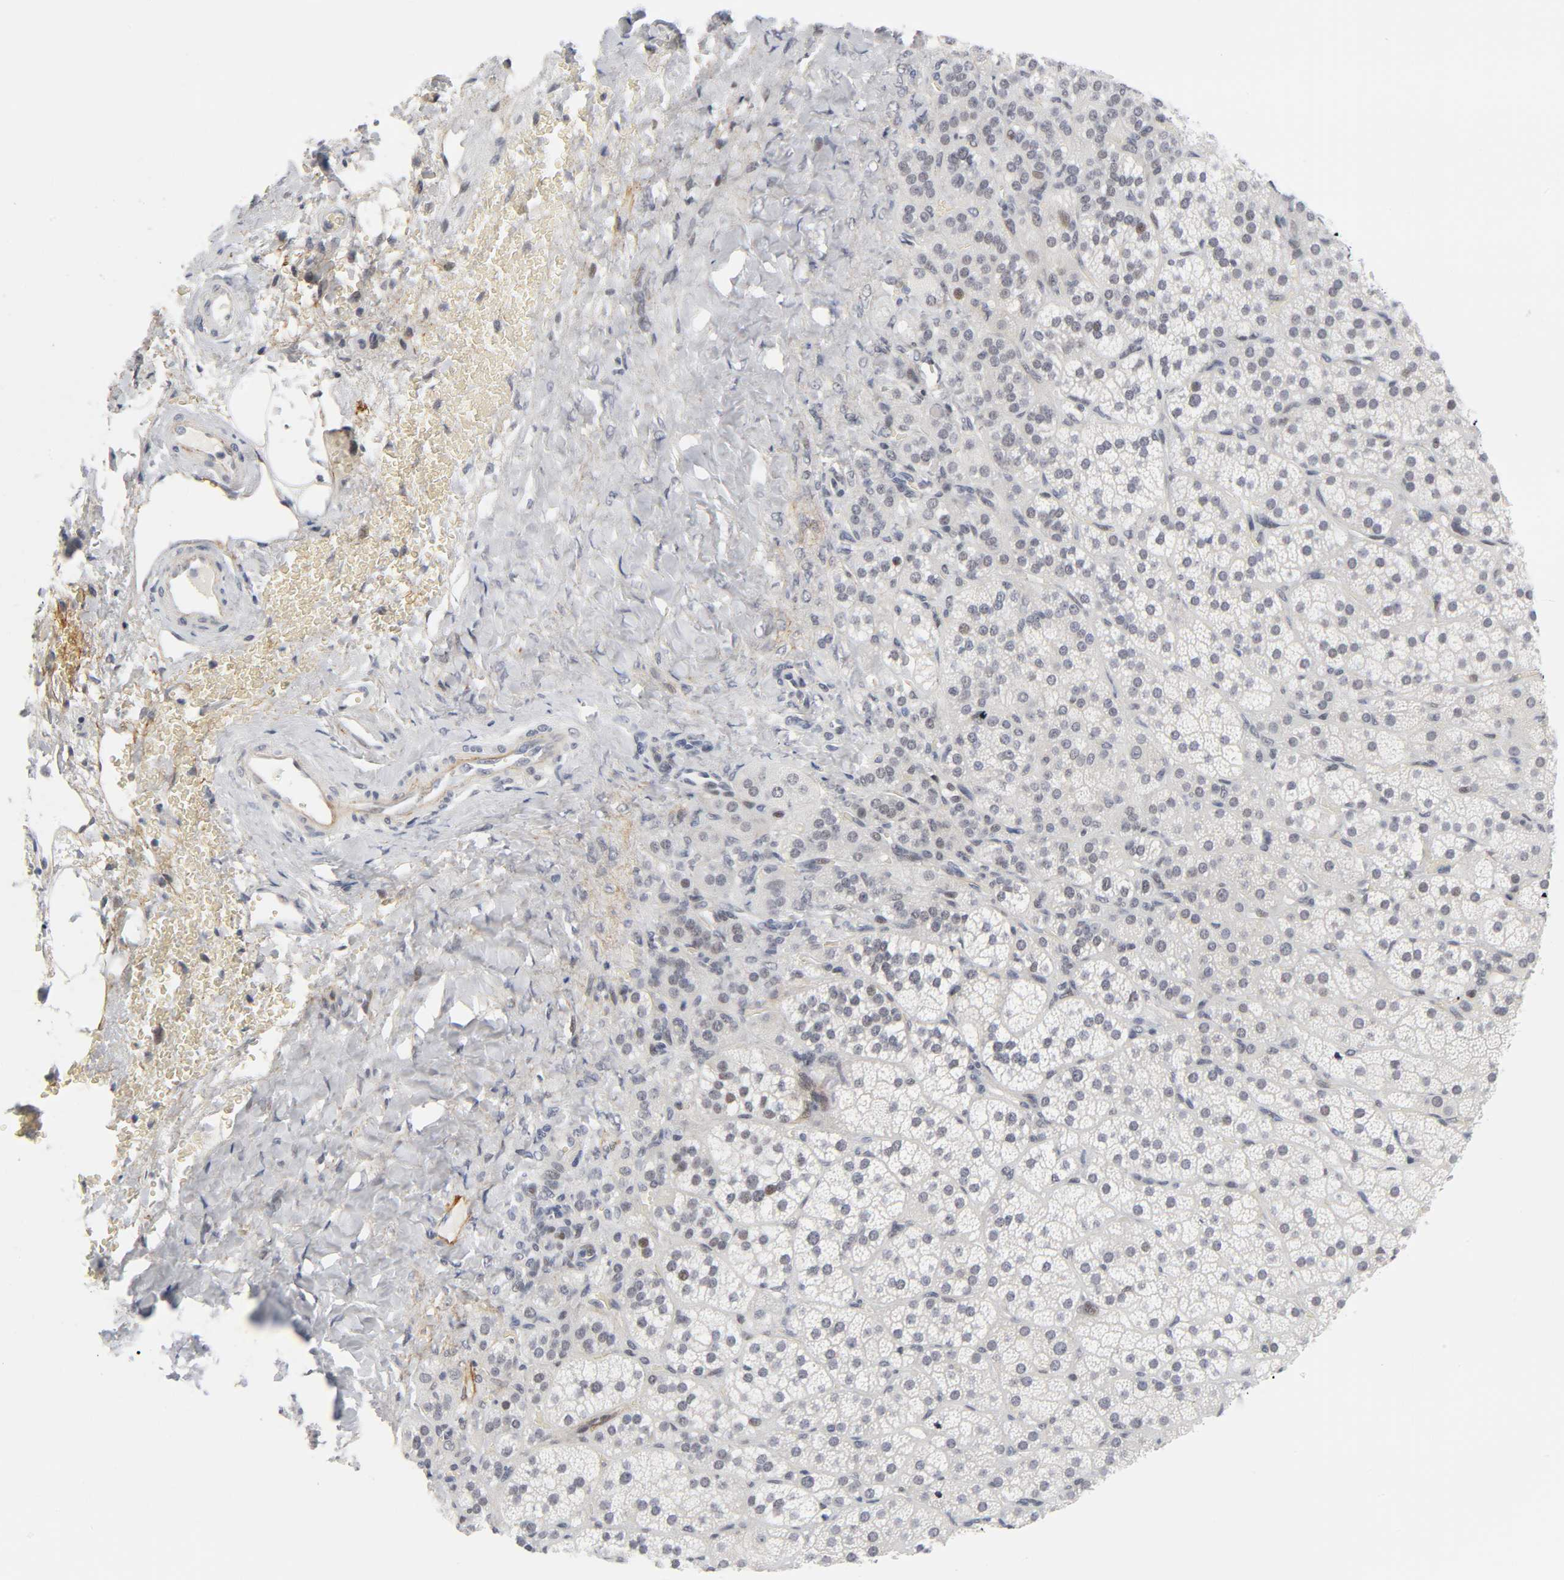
{"staining": {"intensity": "moderate", "quantity": "25%-75%", "location": "nuclear"}, "tissue": "adrenal gland", "cell_type": "Glandular cells", "image_type": "normal", "snomed": [{"axis": "morphology", "description": "Normal tissue, NOS"}, {"axis": "topography", "description": "Adrenal gland"}], "caption": "Moderate nuclear expression for a protein is present in about 25%-75% of glandular cells of benign adrenal gland using immunohistochemistry (IHC).", "gene": "DIDO1", "patient": {"sex": "female", "age": 71}}